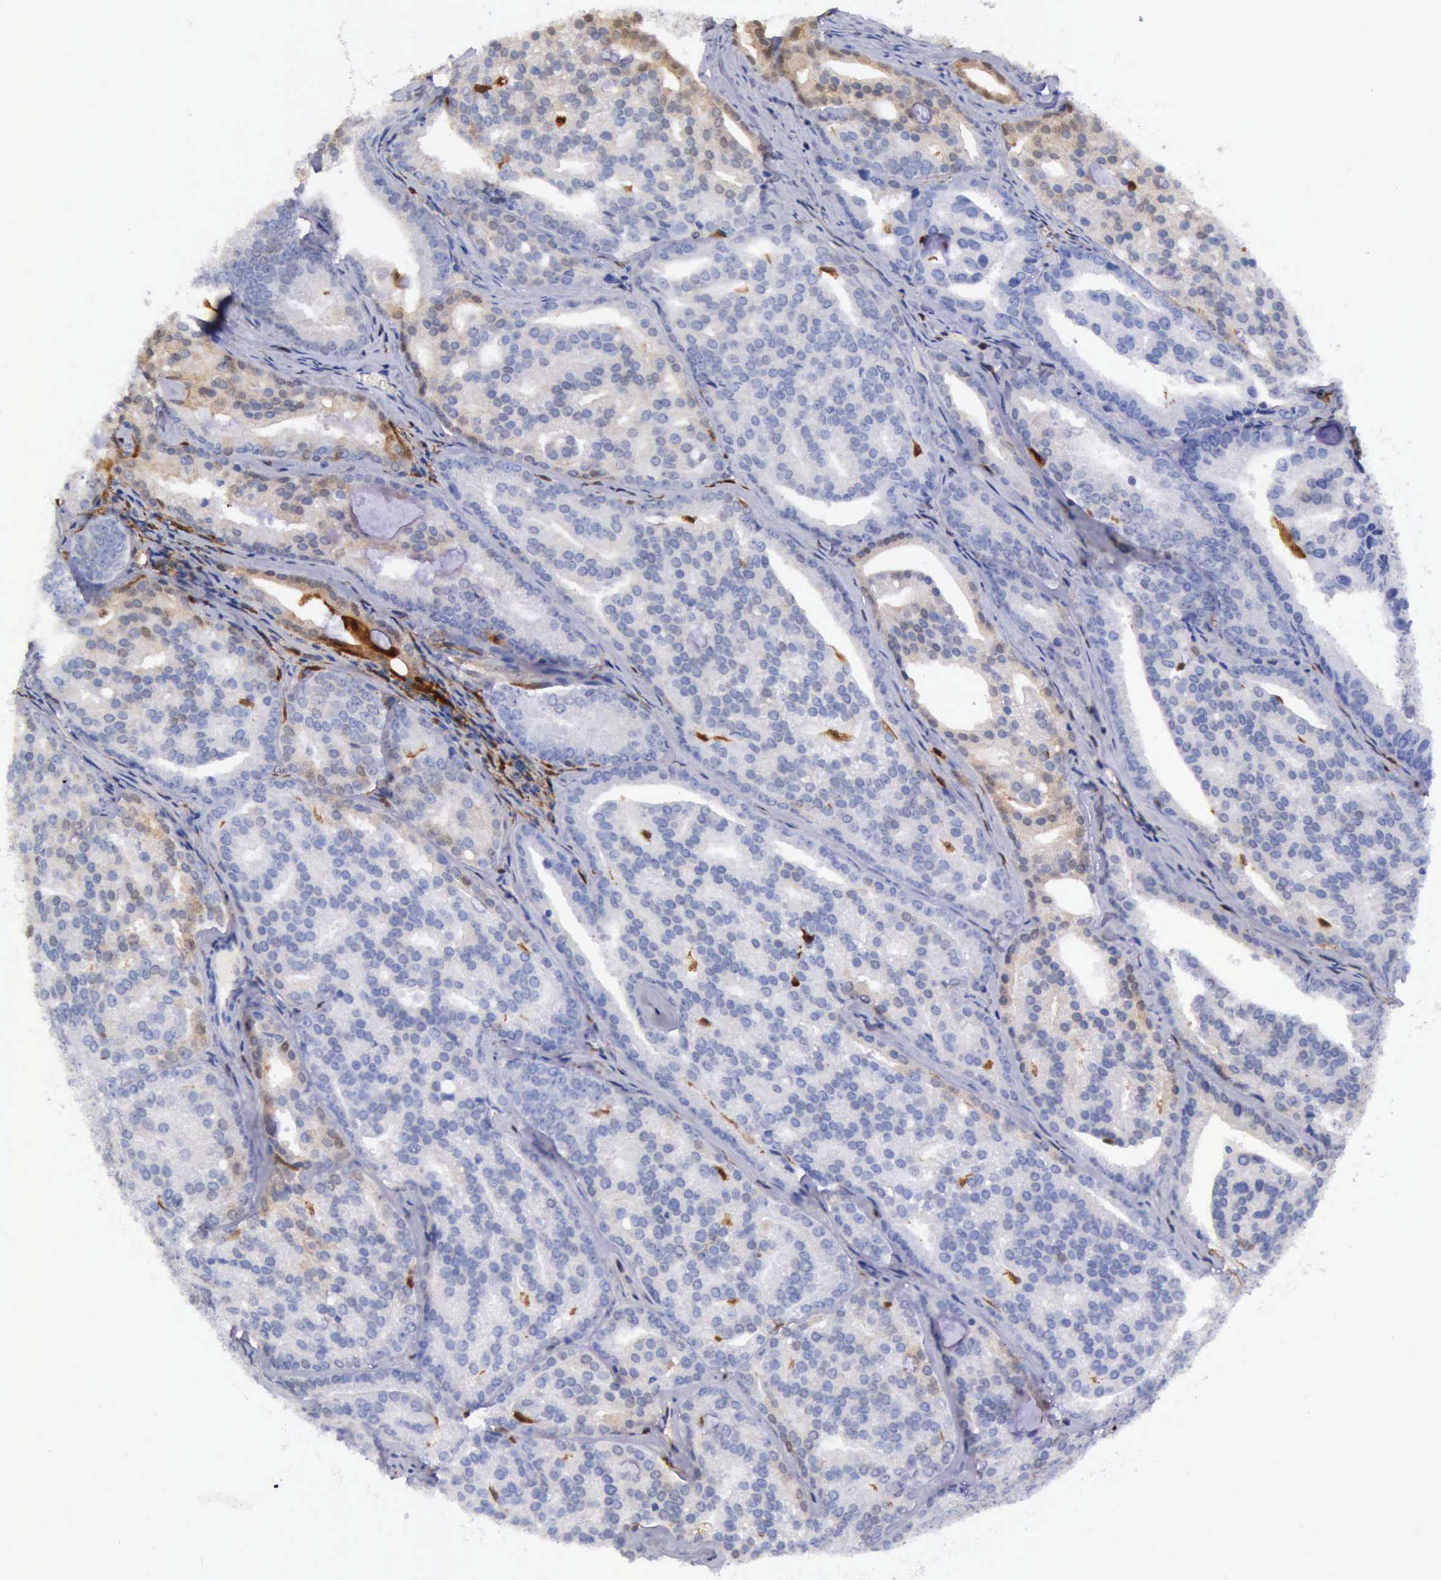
{"staining": {"intensity": "weak", "quantity": "<25%", "location": "cytoplasmic/membranous,nuclear"}, "tissue": "prostate cancer", "cell_type": "Tumor cells", "image_type": "cancer", "snomed": [{"axis": "morphology", "description": "Adenocarcinoma, High grade"}, {"axis": "topography", "description": "Prostate"}], "caption": "Immunohistochemical staining of human prostate high-grade adenocarcinoma displays no significant expression in tumor cells. (DAB immunohistochemistry with hematoxylin counter stain).", "gene": "TYMP", "patient": {"sex": "male", "age": 64}}